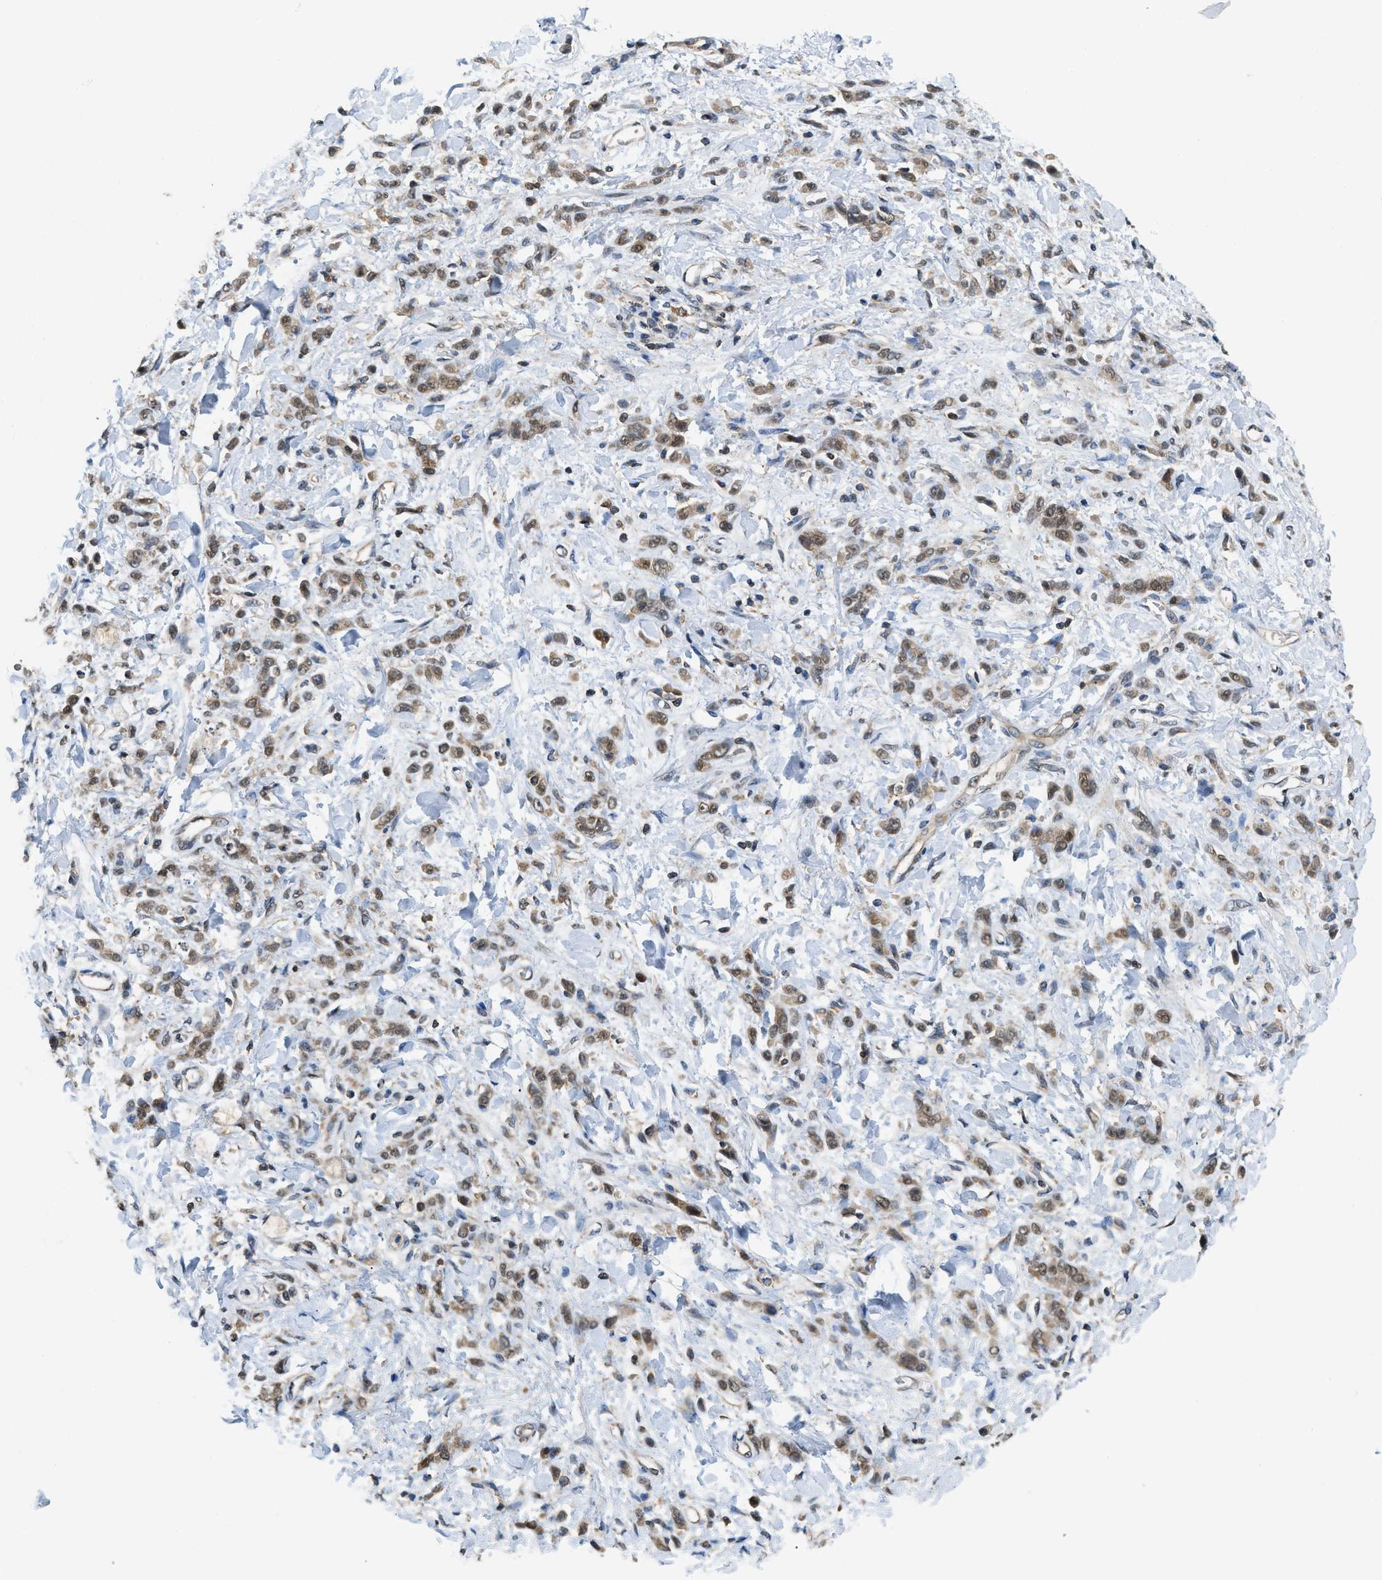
{"staining": {"intensity": "moderate", "quantity": ">75%", "location": "cytoplasmic/membranous"}, "tissue": "stomach cancer", "cell_type": "Tumor cells", "image_type": "cancer", "snomed": [{"axis": "morphology", "description": "Normal tissue, NOS"}, {"axis": "morphology", "description": "Adenocarcinoma, NOS"}, {"axis": "topography", "description": "Stomach"}], "caption": "Stomach cancer stained for a protein (brown) displays moderate cytoplasmic/membranous positive positivity in approximately >75% of tumor cells.", "gene": "ATF7IP", "patient": {"sex": "male", "age": 82}}